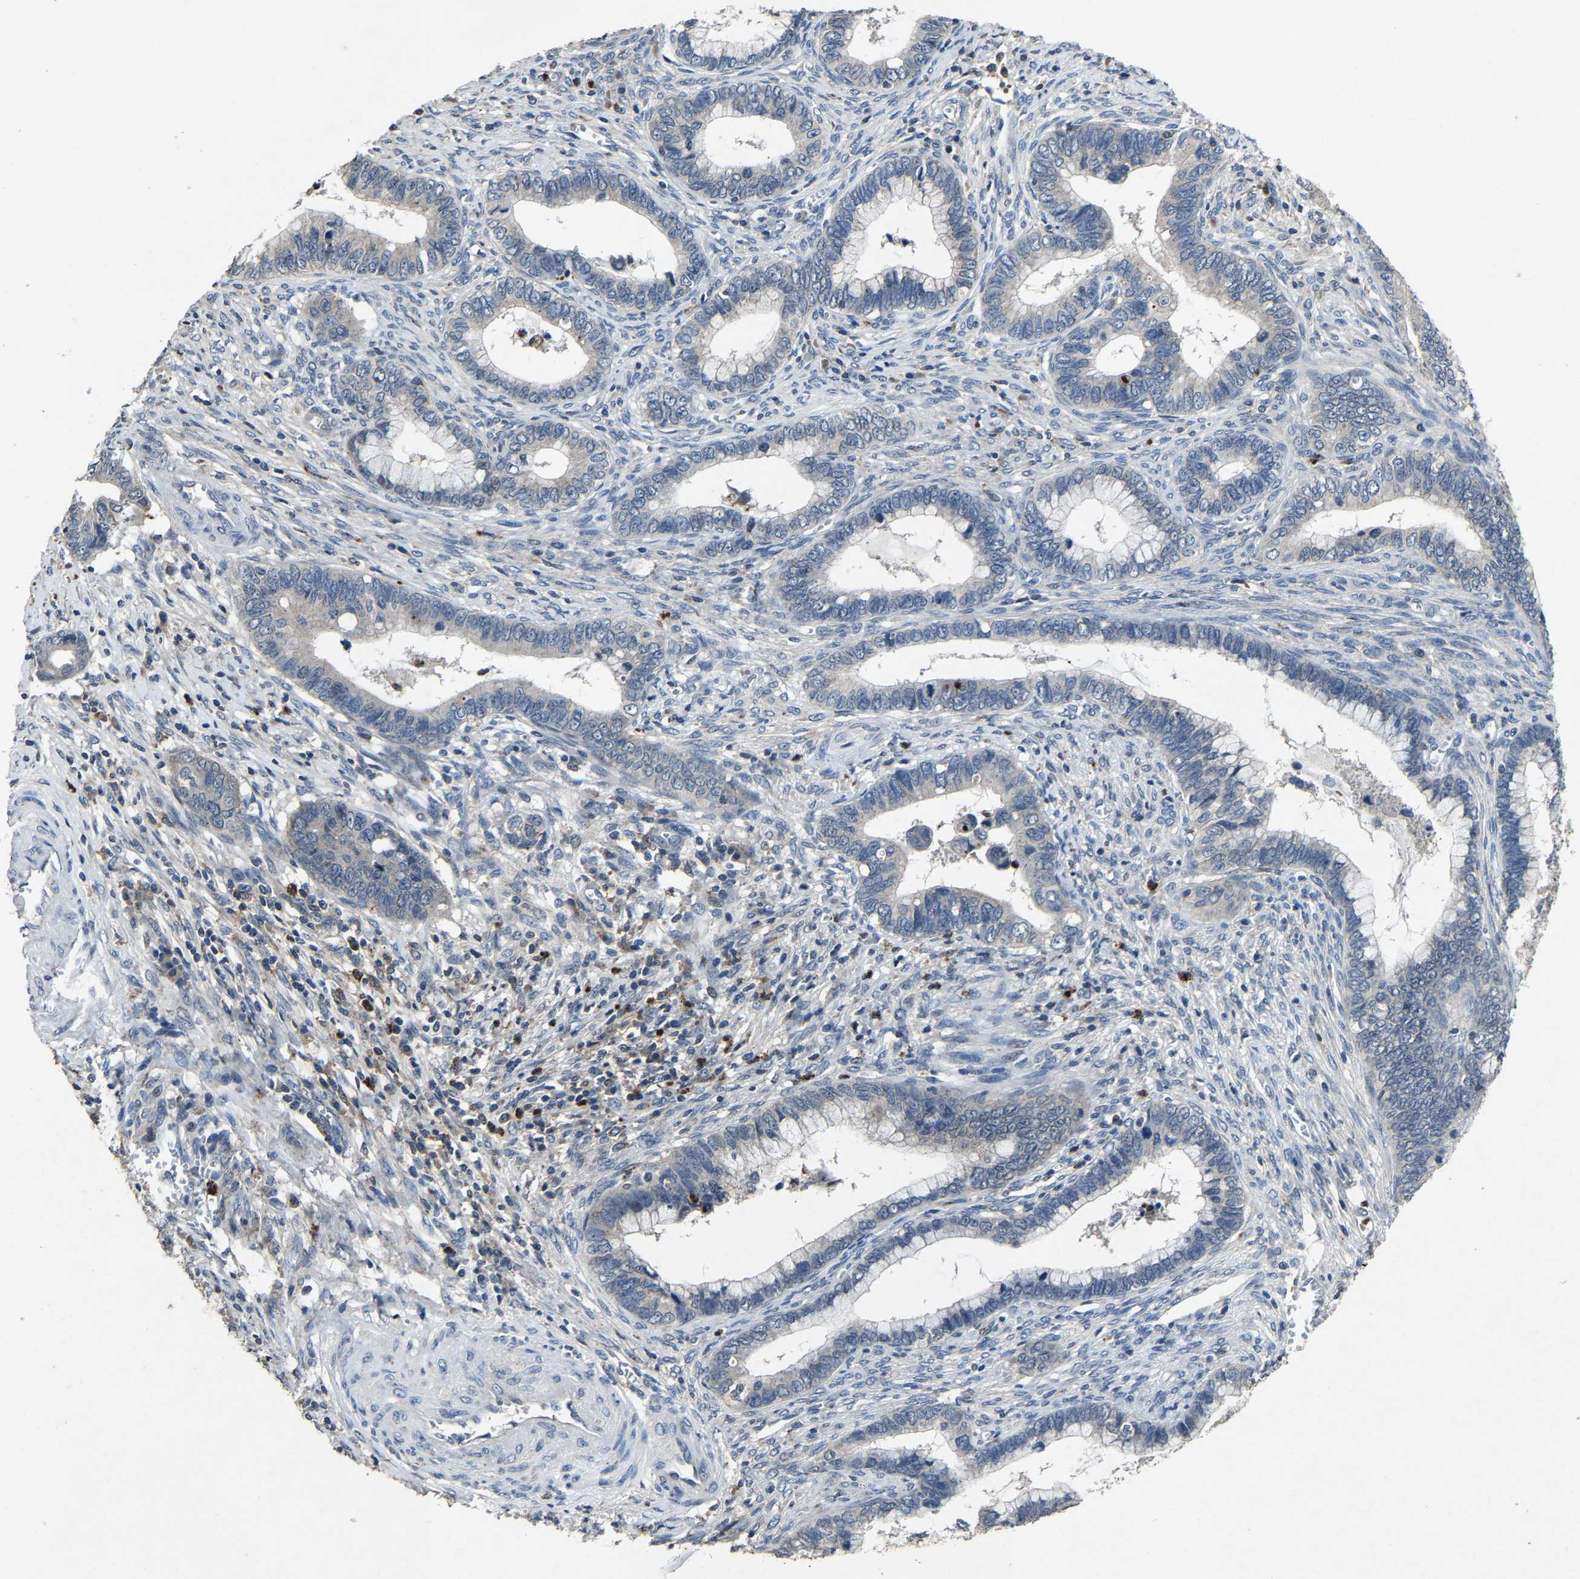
{"staining": {"intensity": "negative", "quantity": "none", "location": "none"}, "tissue": "cervical cancer", "cell_type": "Tumor cells", "image_type": "cancer", "snomed": [{"axis": "morphology", "description": "Adenocarcinoma, NOS"}, {"axis": "topography", "description": "Cervix"}], "caption": "Immunohistochemistry photomicrograph of neoplastic tissue: cervical cancer (adenocarcinoma) stained with DAB (3,3'-diaminobenzidine) exhibits no significant protein staining in tumor cells.", "gene": "PCNX2", "patient": {"sex": "female", "age": 44}}